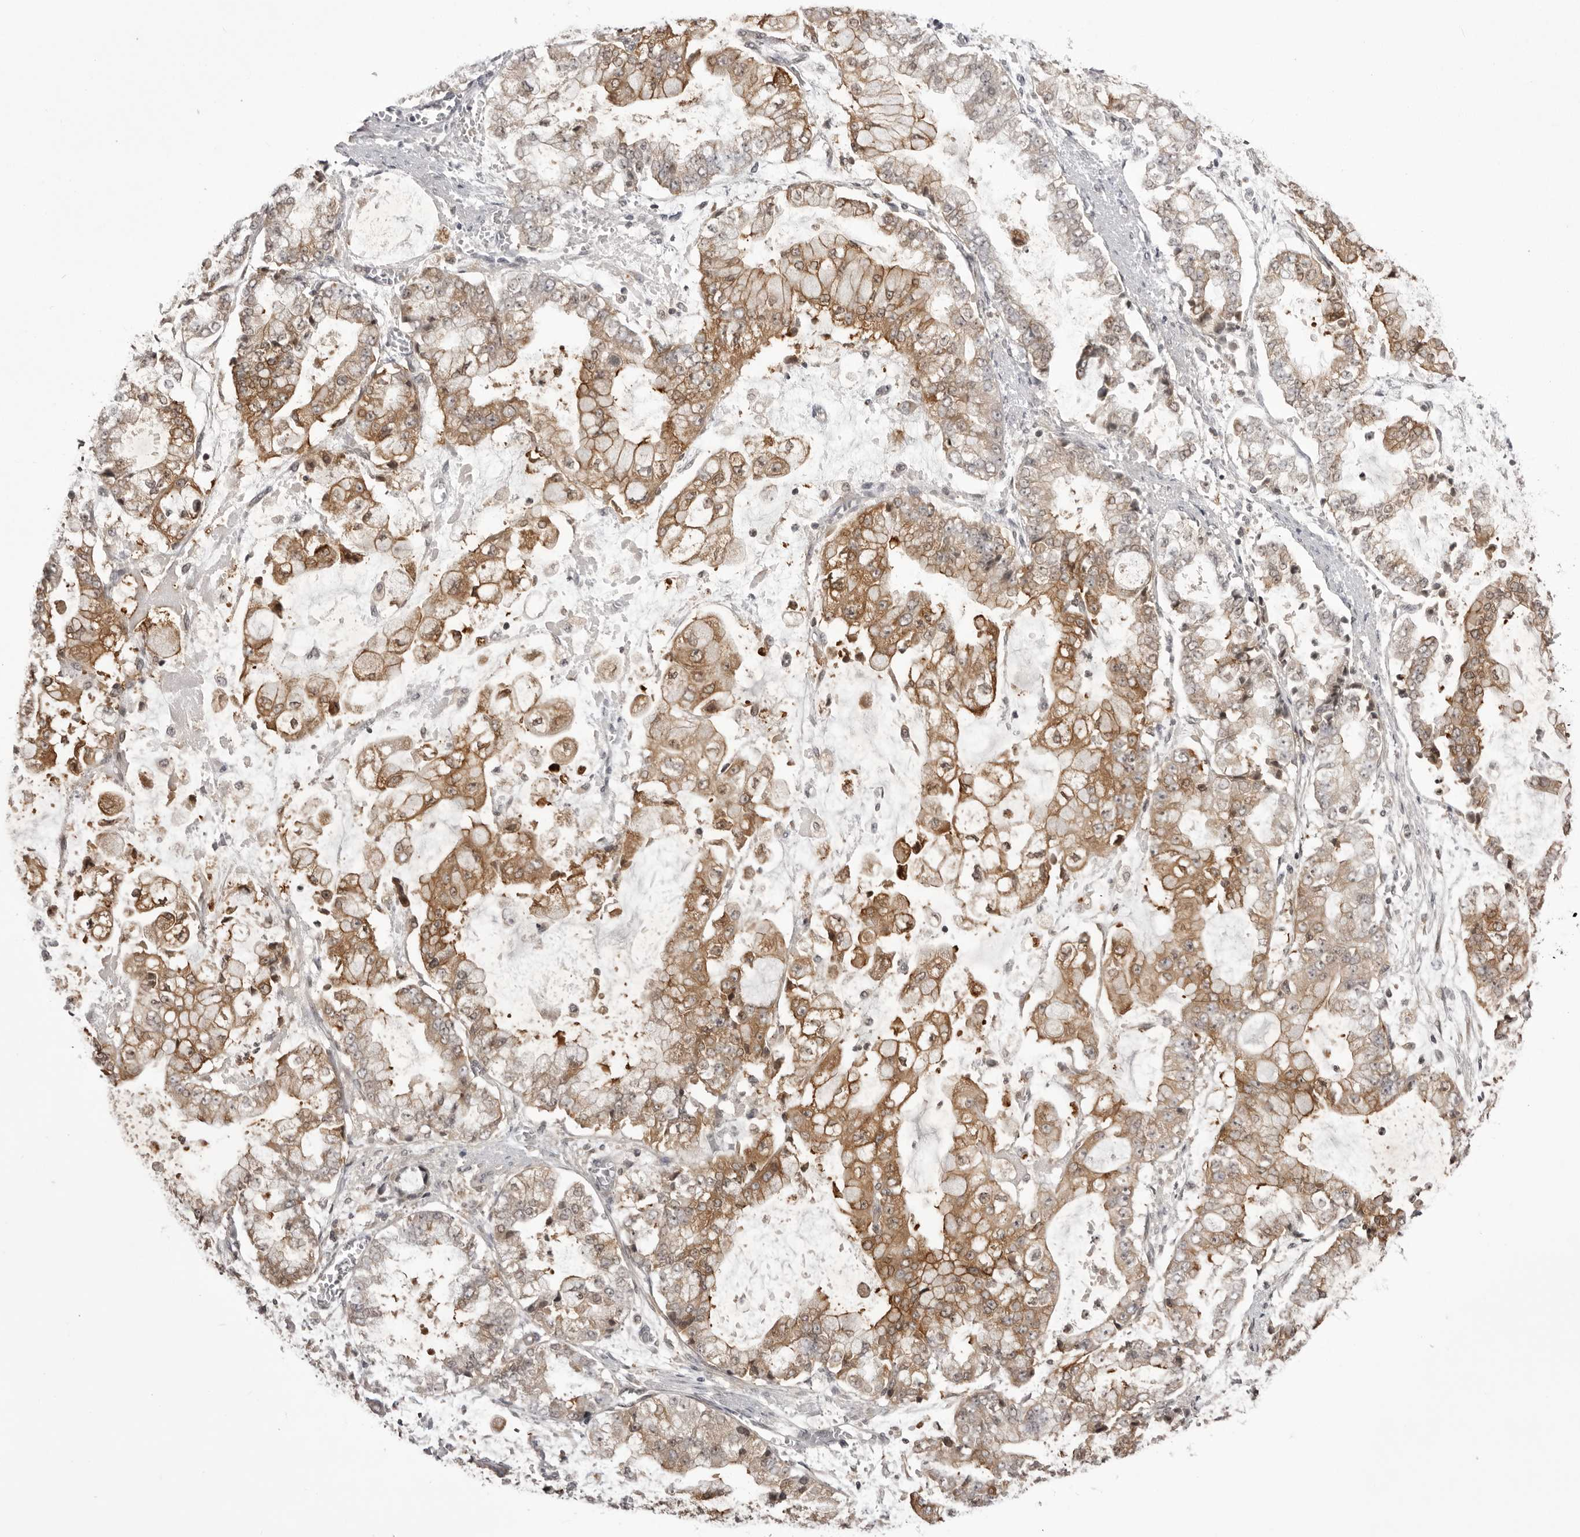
{"staining": {"intensity": "moderate", "quantity": ">75%", "location": "cytoplasmic/membranous"}, "tissue": "stomach cancer", "cell_type": "Tumor cells", "image_type": "cancer", "snomed": [{"axis": "morphology", "description": "Adenocarcinoma, NOS"}, {"axis": "topography", "description": "Stomach"}], "caption": "Immunohistochemistry staining of stomach adenocarcinoma, which exhibits medium levels of moderate cytoplasmic/membranous expression in approximately >75% of tumor cells indicating moderate cytoplasmic/membranous protein expression. The staining was performed using DAB (brown) for protein detection and nuclei were counterstained in hematoxylin (blue).", "gene": "USP43", "patient": {"sex": "male", "age": 76}}